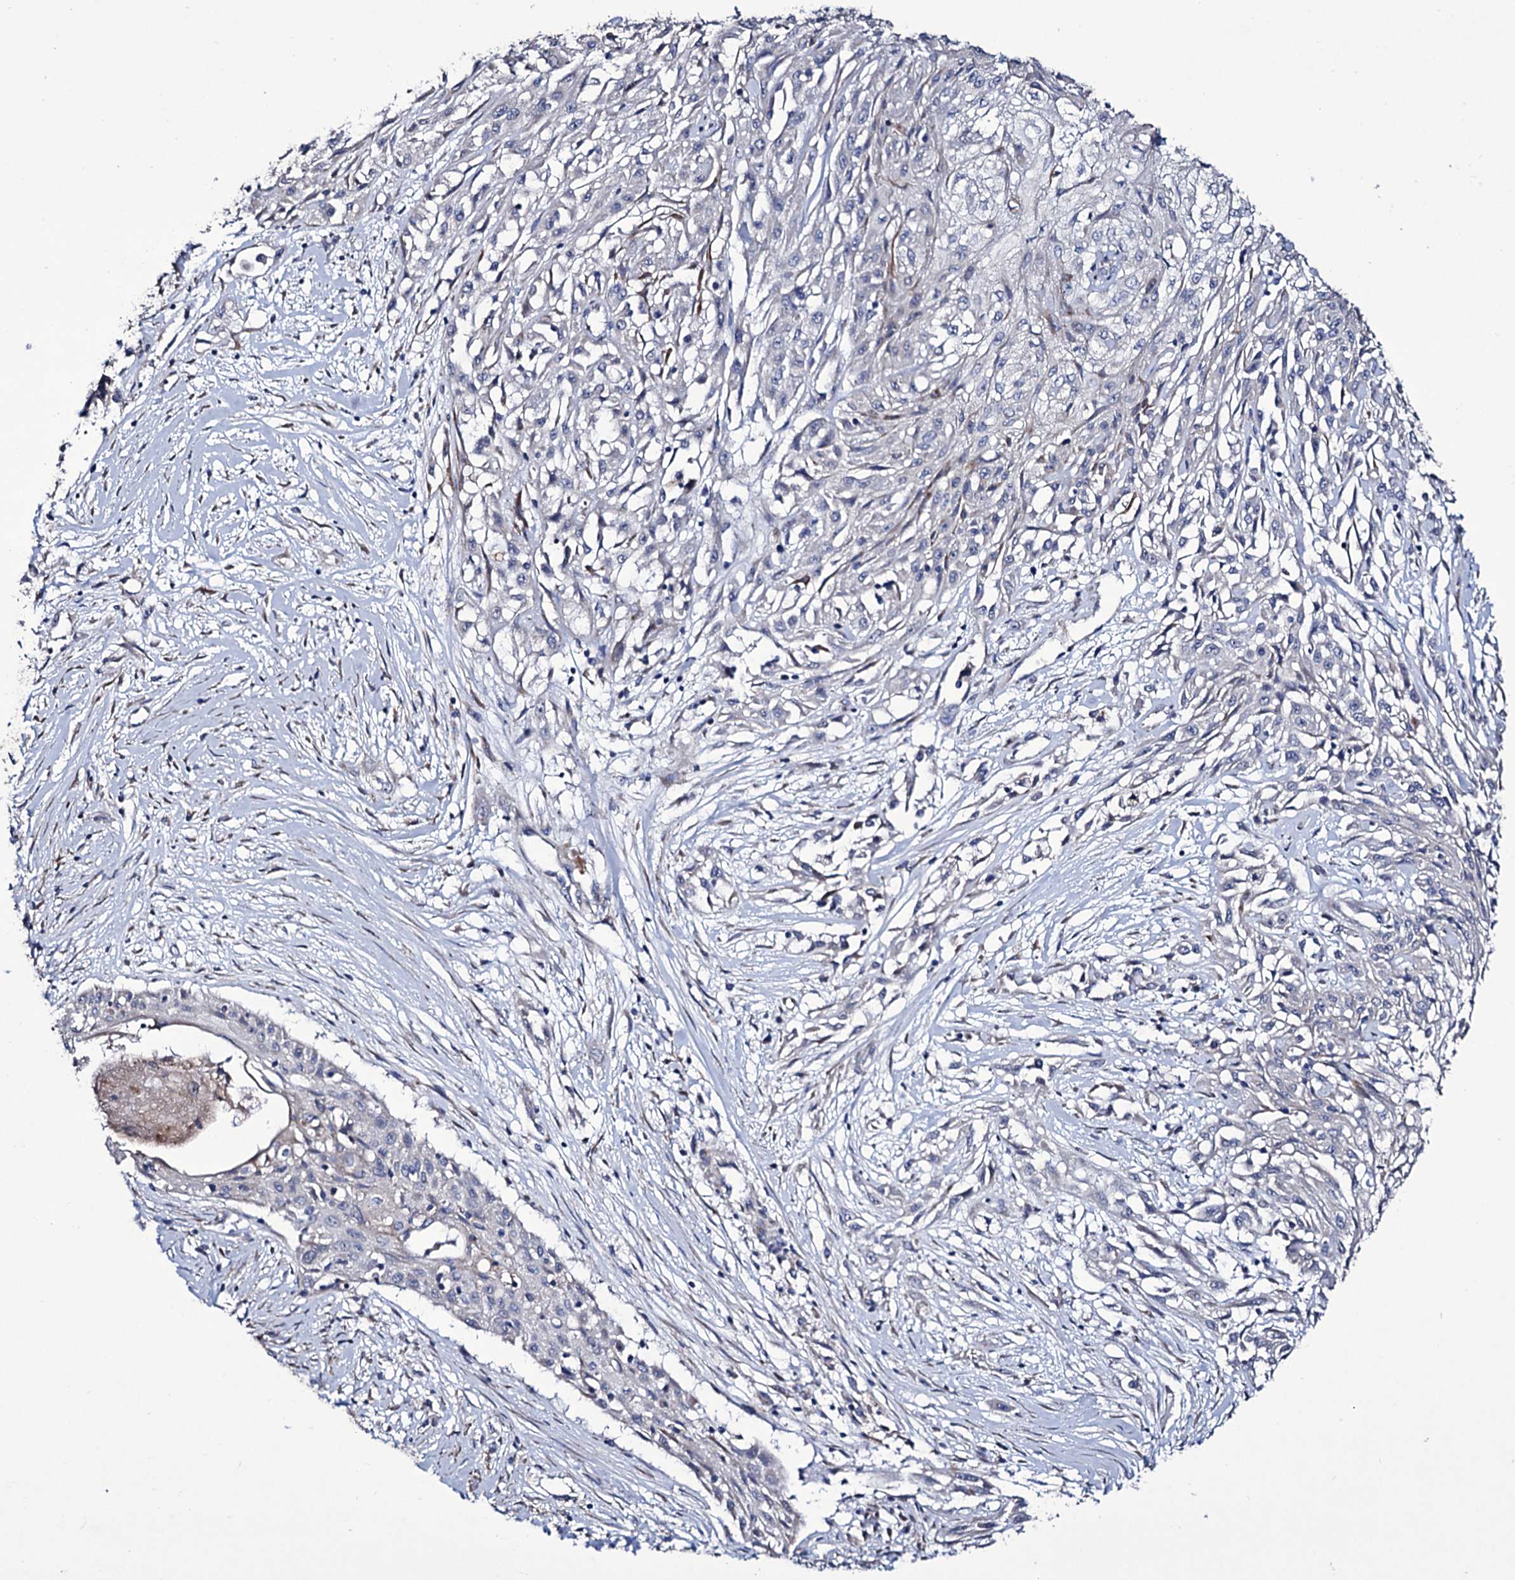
{"staining": {"intensity": "negative", "quantity": "none", "location": "none"}, "tissue": "skin cancer", "cell_type": "Tumor cells", "image_type": "cancer", "snomed": [{"axis": "morphology", "description": "Squamous cell carcinoma, NOS"}, {"axis": "morphology", "description": "Squamous cell carcinoma, metastatic, NOS"}, {"axis": "topography", "description": "Skin"}, {"axis": "topography", "description": "Lymph node"}], "caption": "This is an immunohistochemistry histopathology image of human squamous cell carcinoma (skin). There is no positivity in tumor cells.", "gene": "TUBGCP5", "patient": {"sex": "male", "age": 75}}